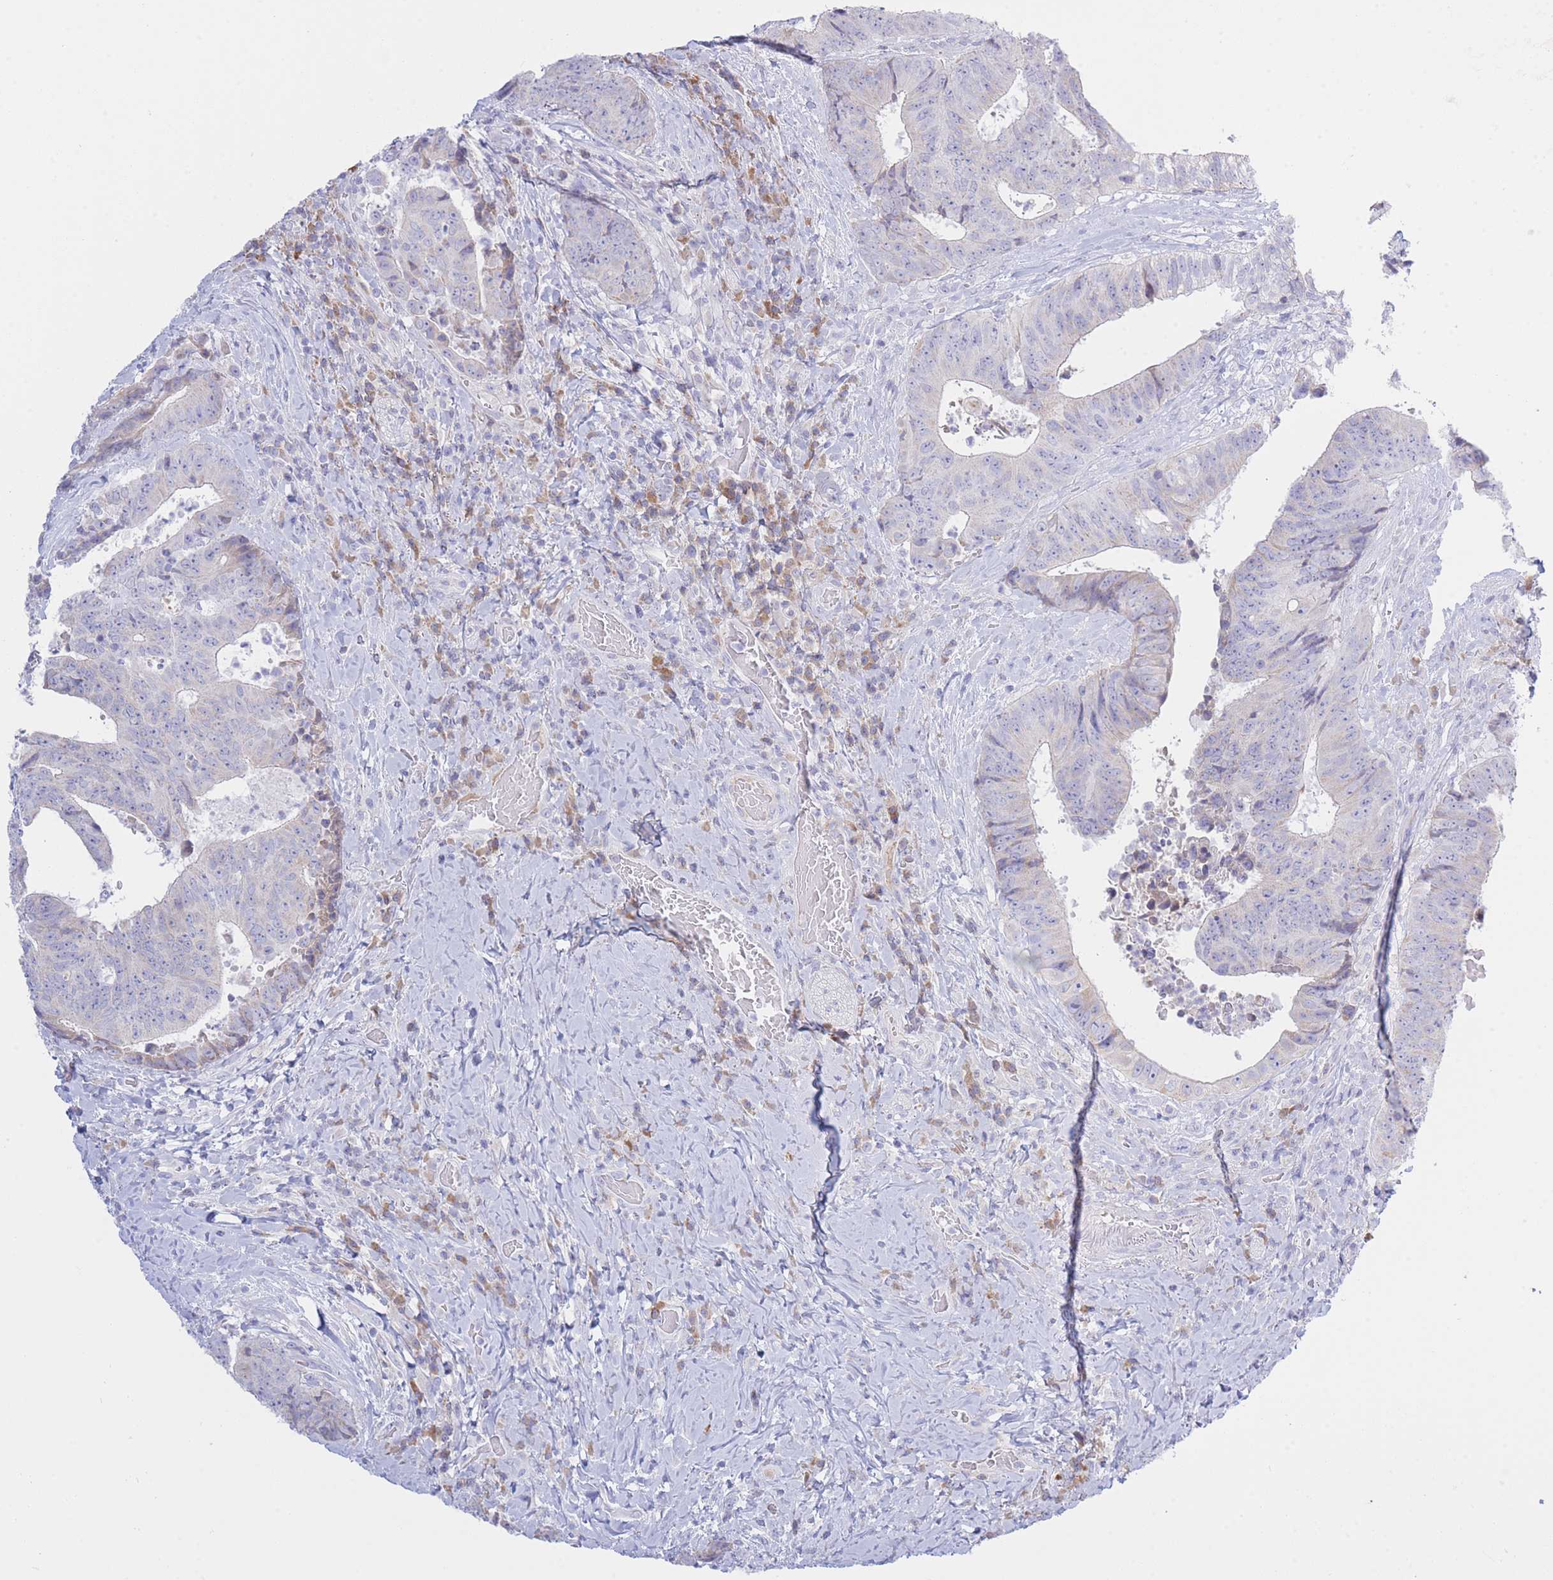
{"staining": {"intensity": "negative", "quantity": "none", "location": "none"}, "tissue": "colorectal cancer", "cell_type": "Tumor cells", "image_type": "cancer", "snomed": [{"axis": "morphology", "description": "Adenocarcinoma, NOS"}, {"axis": "topography", "description": "Rectum"}], "caption": "DAB immunohistochemical staining of adenocarcinoma (colorectal) shows no significant staining in tumor cells.", "gene": "NANP", "patient": {"sex": "male", "age": 72}}